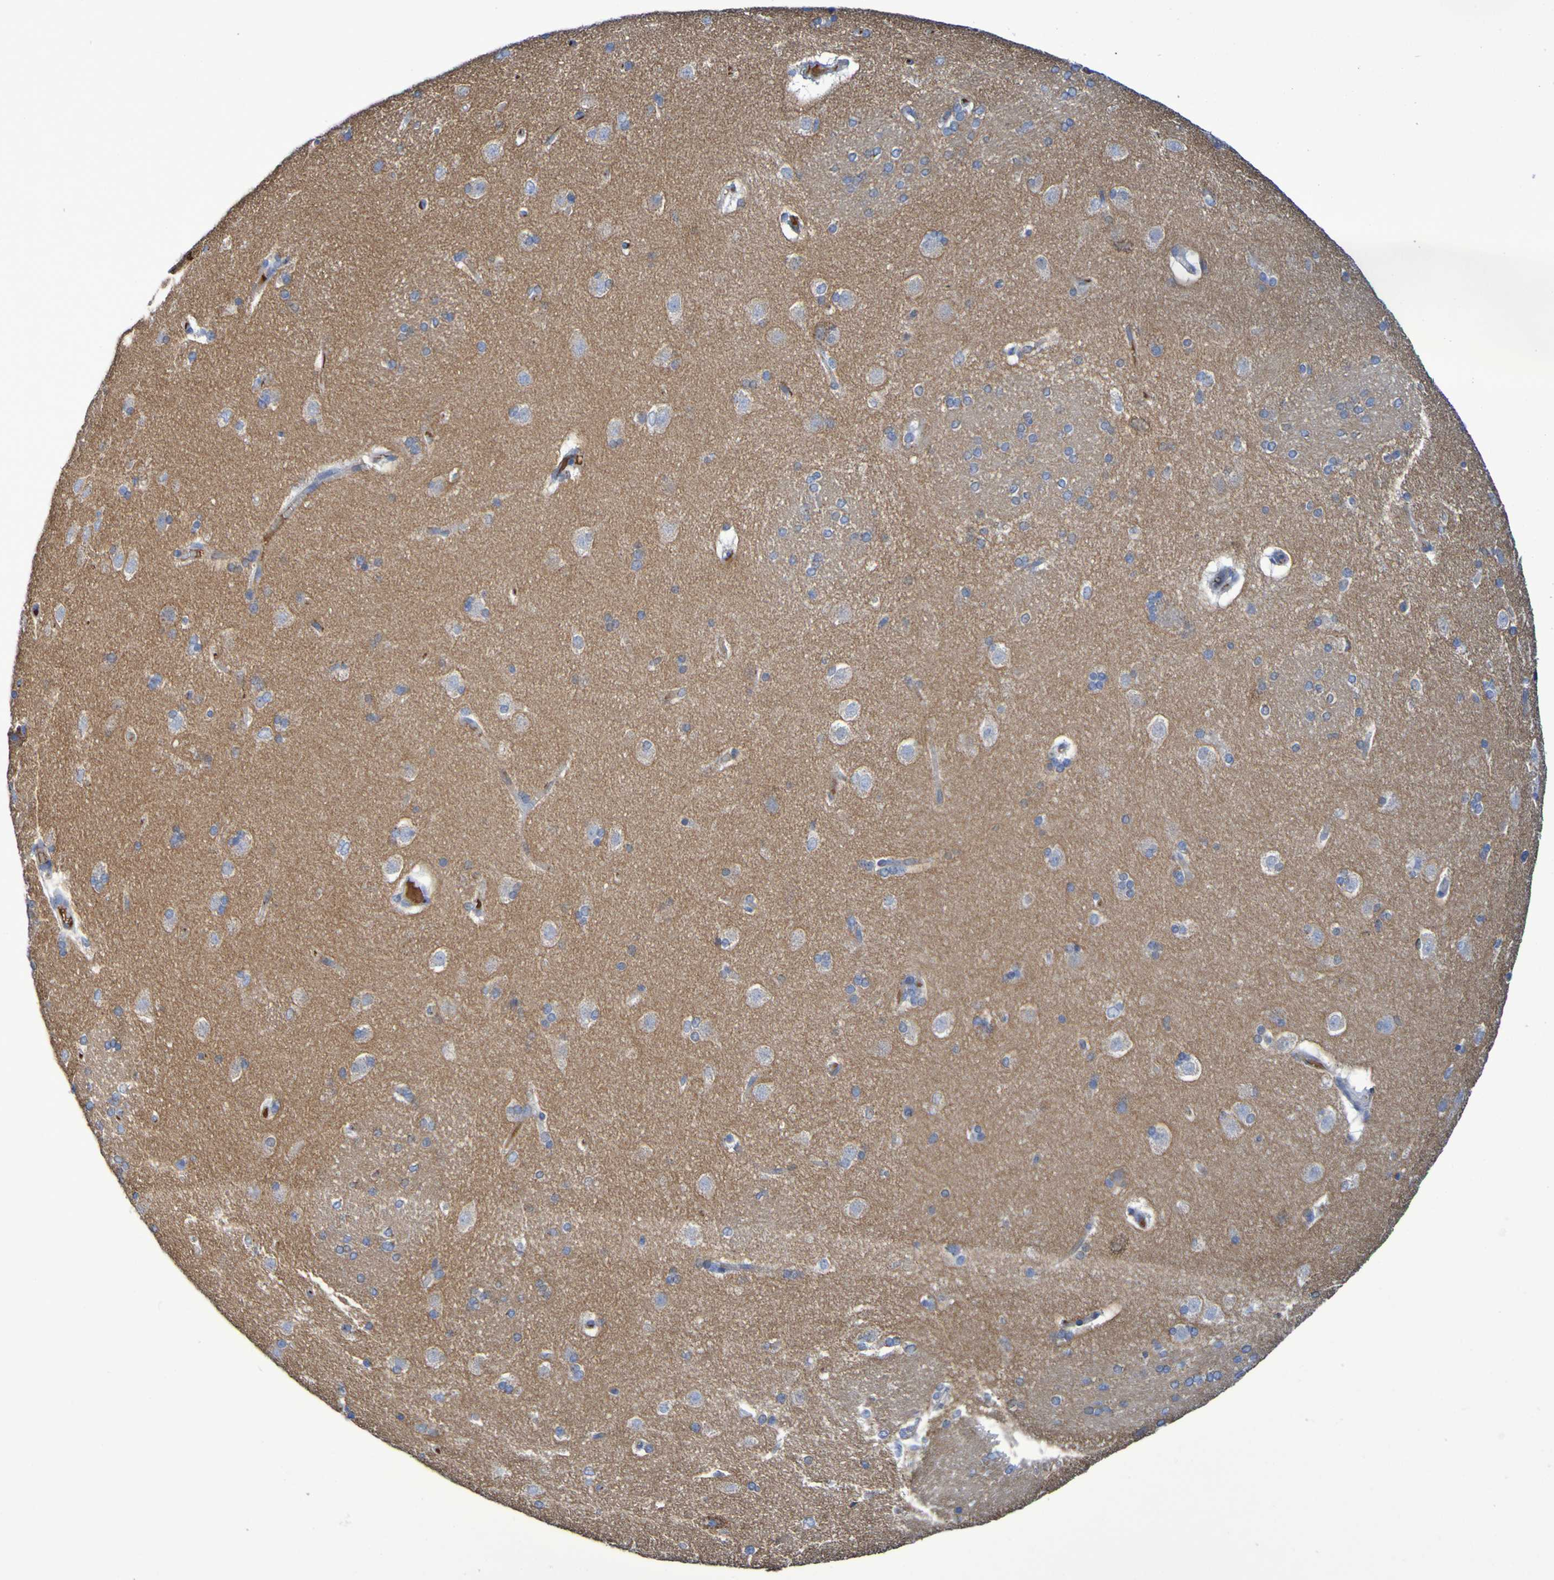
{"staining": {"intensity": "moderate", "quantity": "<25%", "location": "cytoplasmic/membranous"}, "tissue": "caudate", "cell_type": "Glial cells", "image_type": "normal", "snomed": [{"axis": "morphology", "description": "Normal tissue, NOS"}, {"axis": "topography", "description": "Lateral ventricle wall"}], "caption": "Brown immunohistochemical staining in normal human caudate reveals moderate cytoplasmic/membranous staining in about <25% of glial cells. Nuclei are stained in blue.", "gene": "CNTN2", "patient": {"sex": "female", "age": 19}}